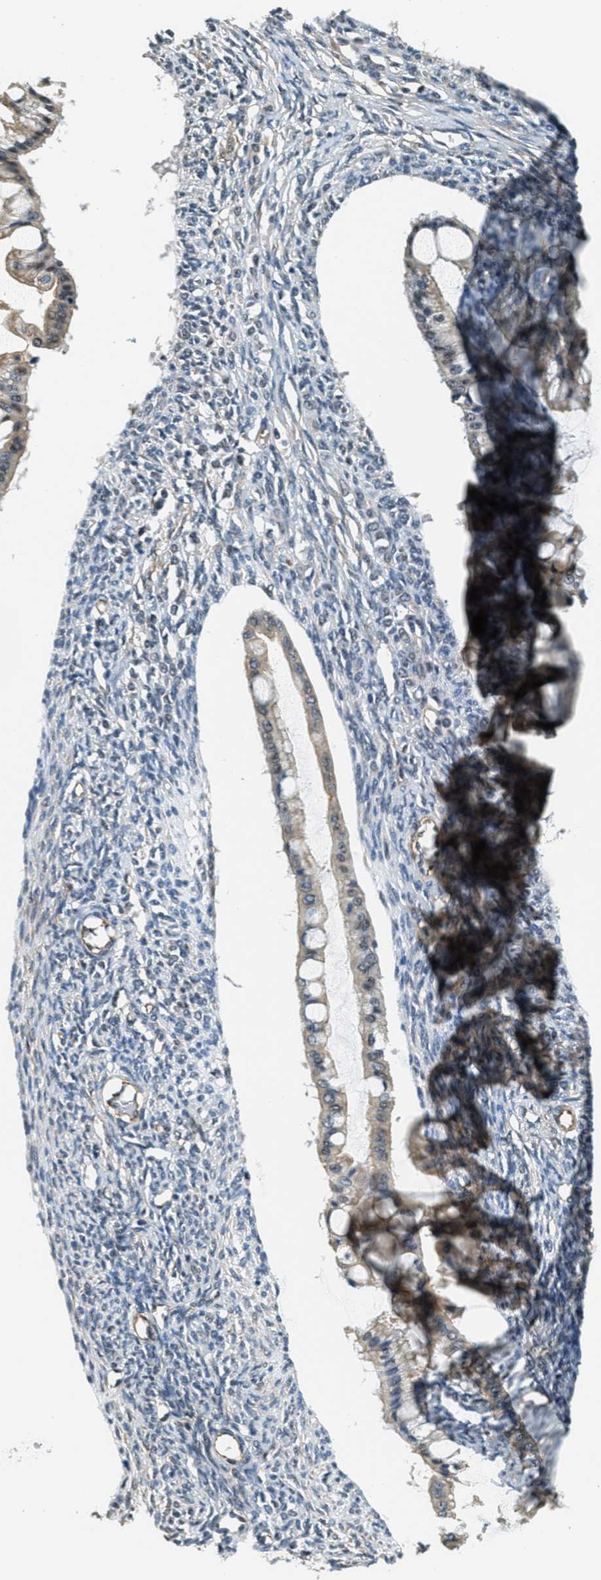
{"staining": {"intensity": "weak", "quantity": ">75%", "location": "cytoplasmic/membranous"}, "tissue": "ovarian cancer", "cell_type": "Tumor cells", "image_type": "cancer", "snomed": [{"axis": "morphology", "description": "Cystadenocarcinoma, mucinous, NOS"}, {"axis": "topography", "description": "Ovary"}], "caption": "IHC (DAB) staining of human ovarian mucinous cystadenocarcinoma demonstrates weak cytoplasmic/membranous protein expression in about >75% of tumor cells.", "gene": "CFAP36", "patient": {"sex": "female", "age": 73}}